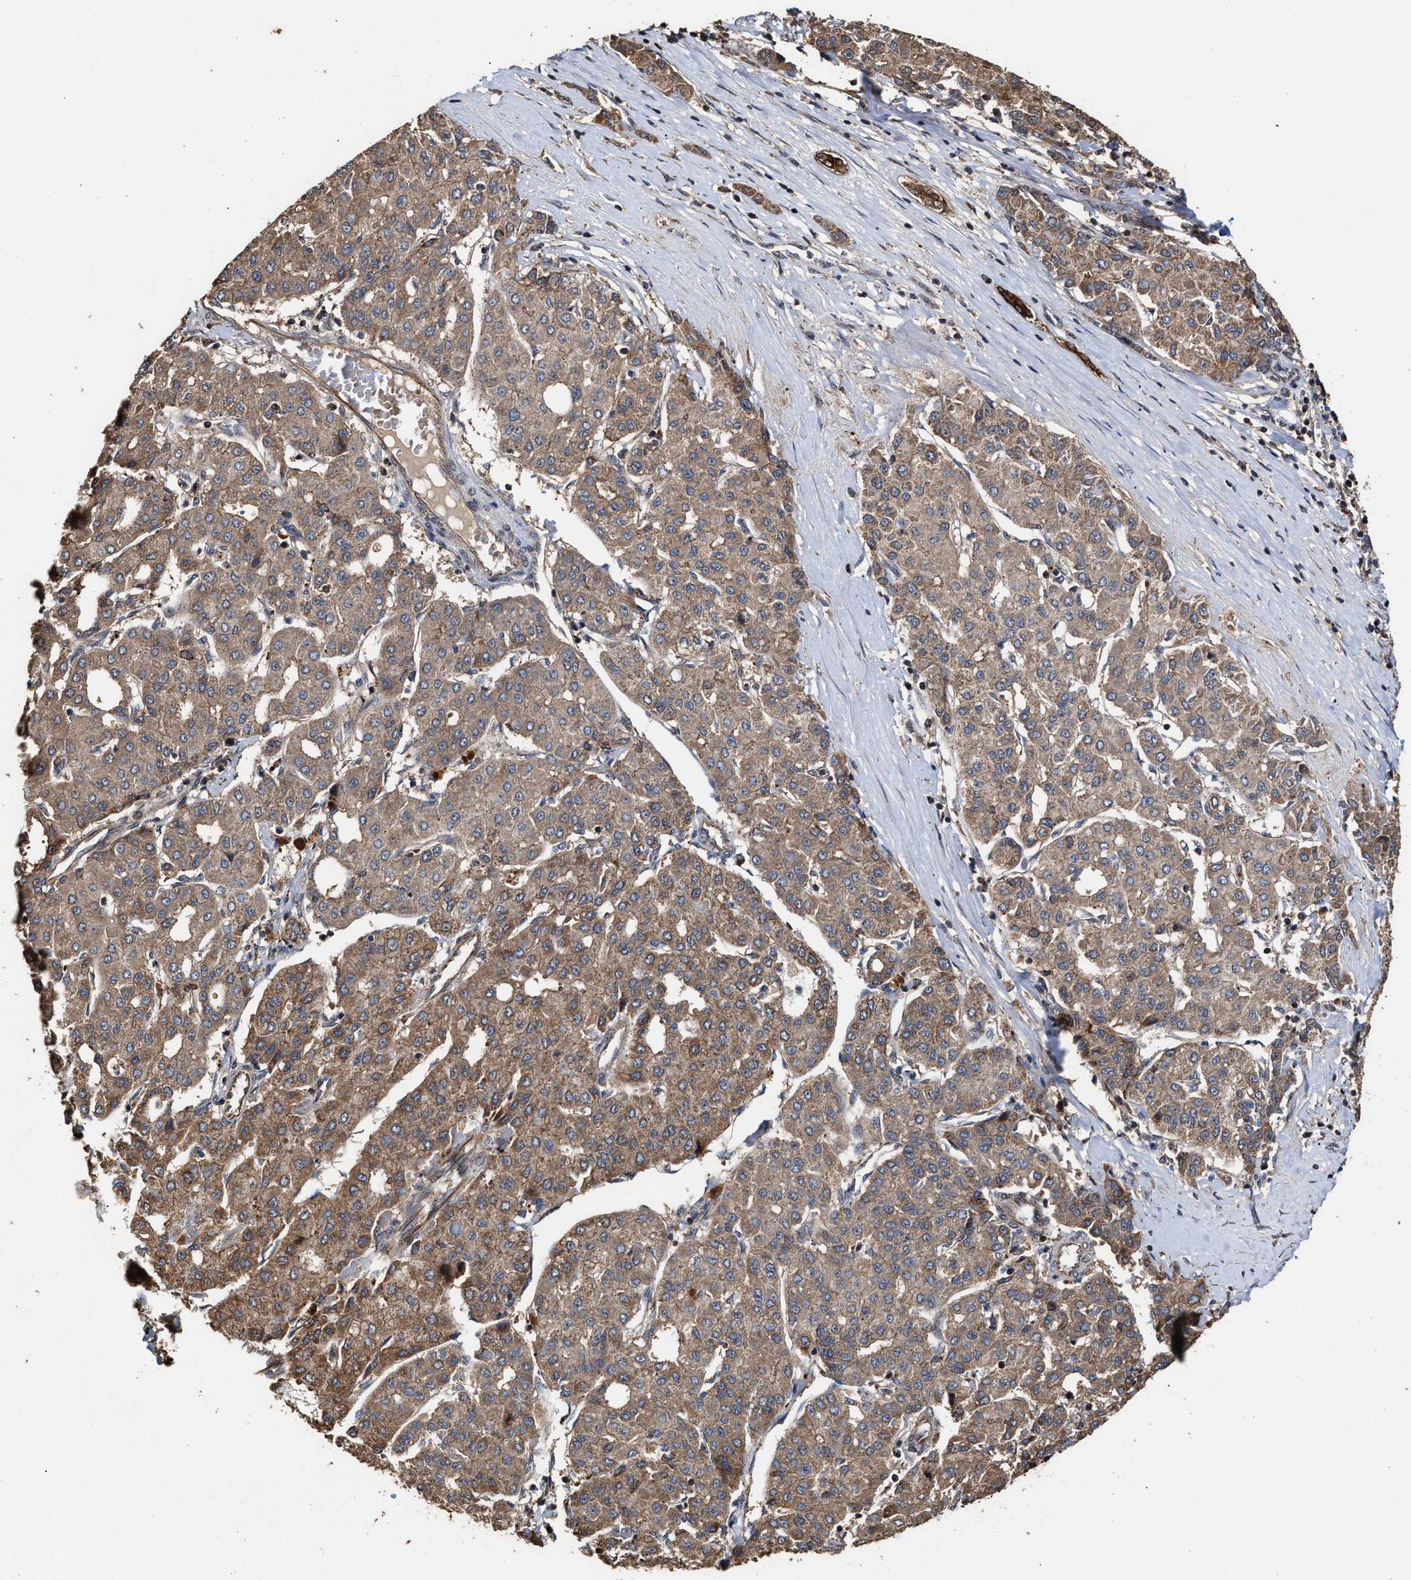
{"staining": {"intensity": "moderate", "quantity": ">75%", "location": "cytoplasmic/membranous"}, "tissue": "liver cancer", "cell_type": "Tumor cells", "image_type": "cancer", "snomed": [{"axis": "morphology", "description": "Carcinoma, Hepatocellular, NOS"}, {"axis": "topography", "description": "Liver"}], "caption": "Brown immunohistochemical staining in human hepatocellular carcinoma (liver) exhibits moderate cytoplasmic/membranous positivity in about >75% of tumor cells.", "gene": "ZNHIT6", "patient": {"sex": "male", "age": 65}}